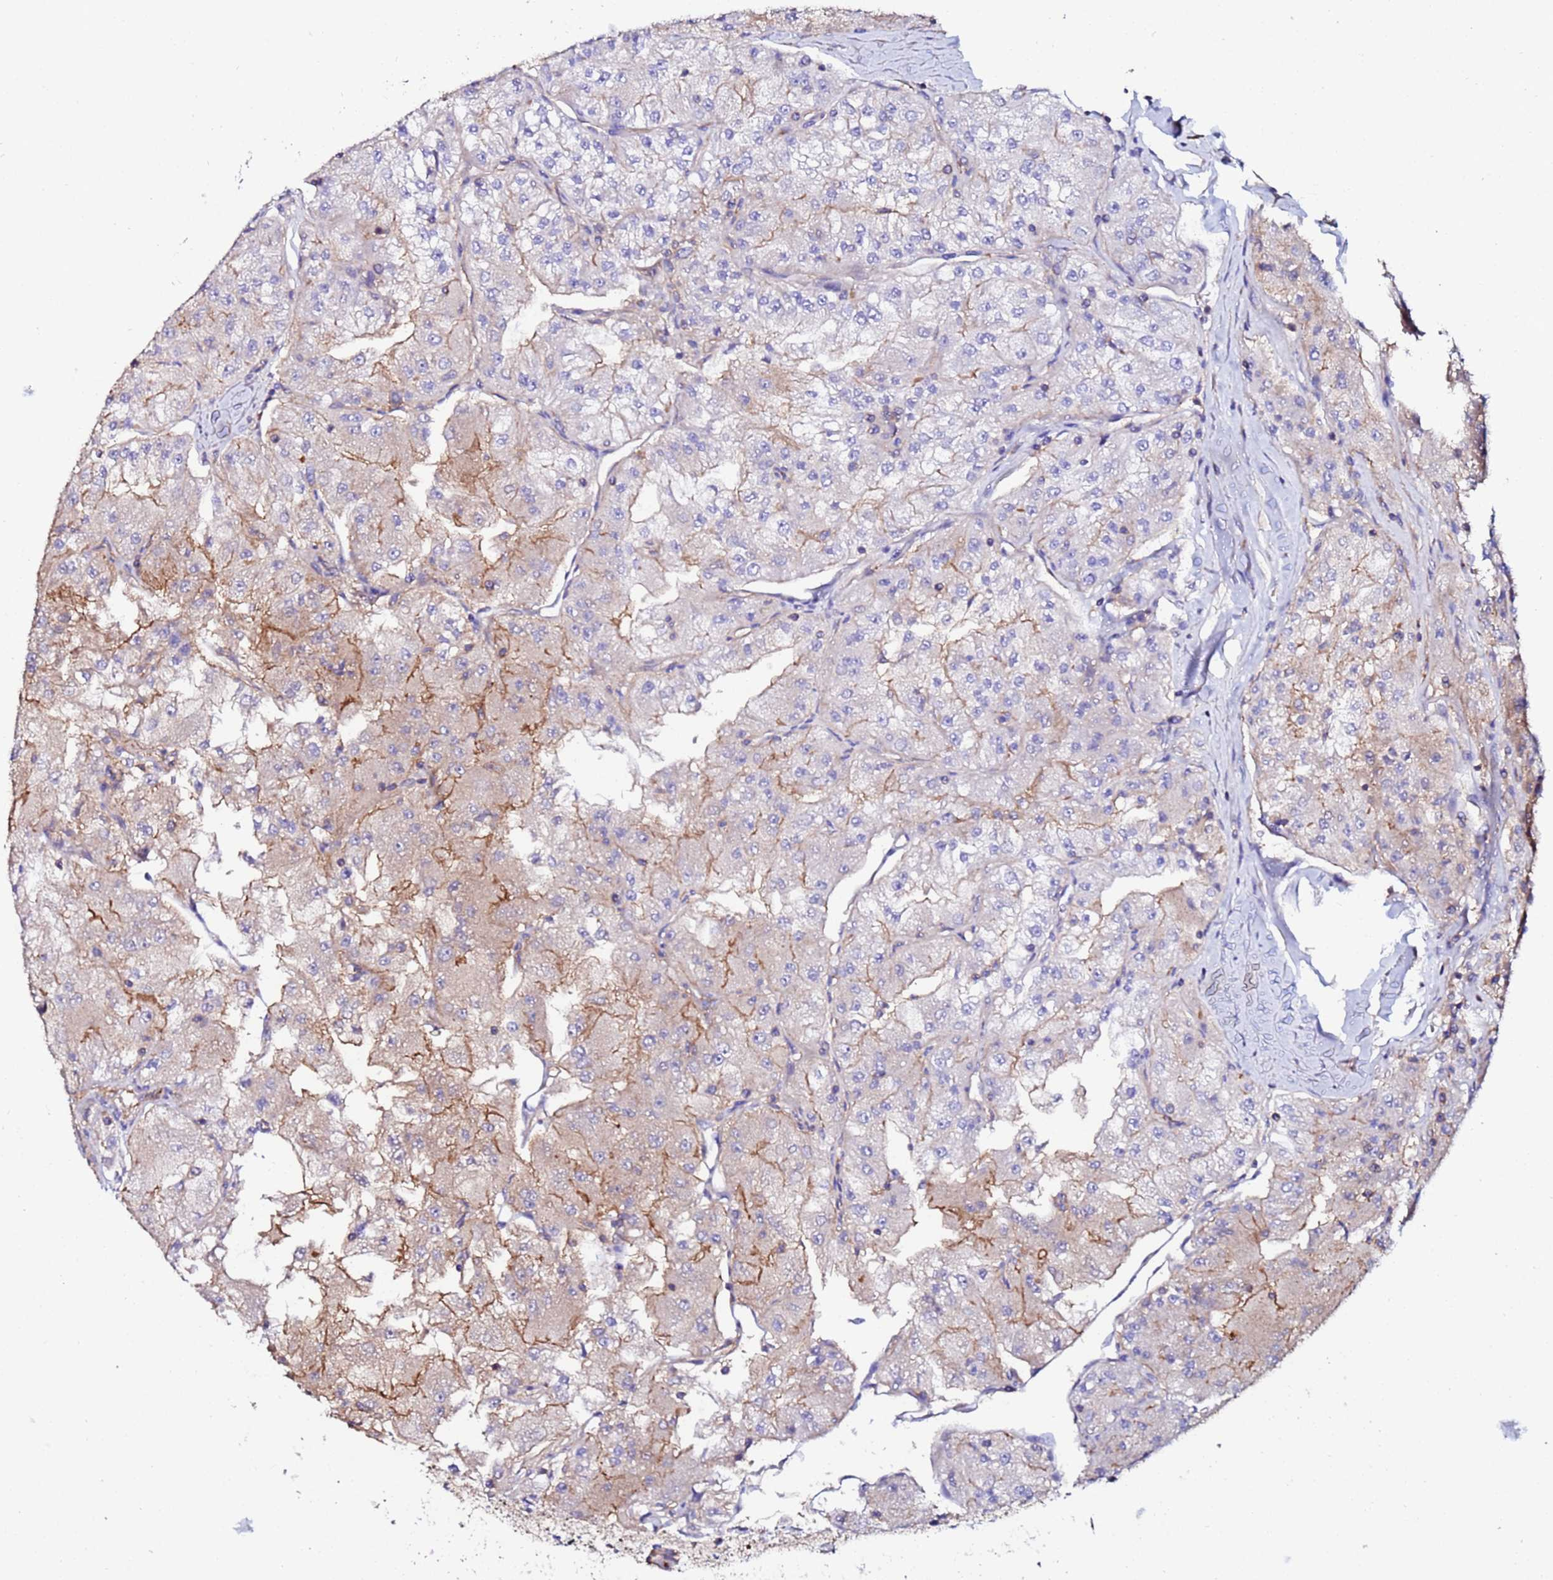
{"staining": {"intensity": "moderate", "quantity": "<25%", "location": "cytoplasmic/membranous"}, "tissue": "renal cancer", "cell_type": "Tumor cells", "image_type": "cancer", "snomed": [{"axis": "morphology", "description": "Adenocarcinoma, NOS"}, {"axis": "topography", "description": "Kidney"}], "caption": "Brown immunohistochemical staining in adenocarcinoma (renal) shows moderate cytoplasmic/membranous staining in approximately <25% of tumor cells.", "gene": "POTEE", "patient": {"sex": "female", "age": 72}}